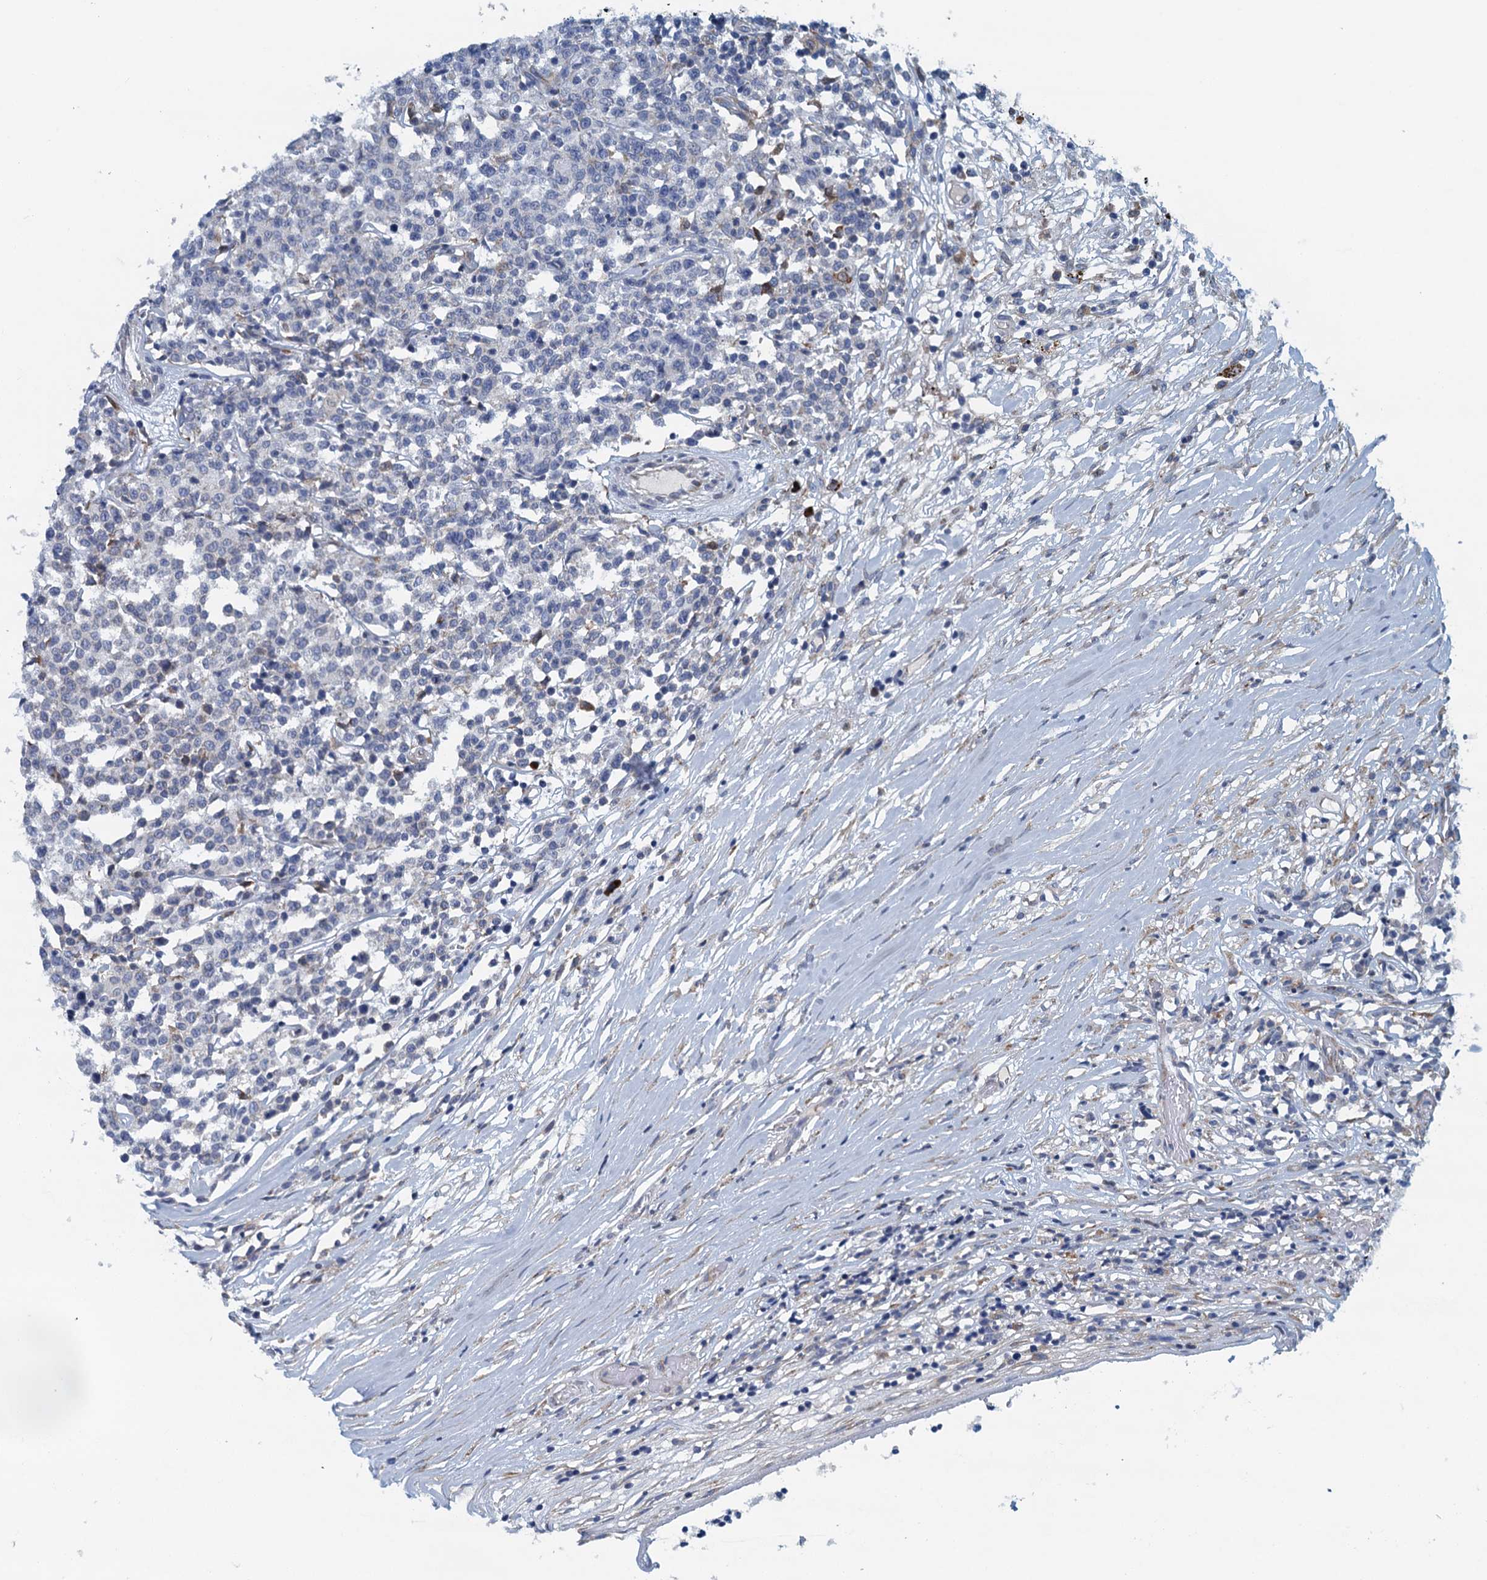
{"staining": {"intensity": "negative", "quantity": "none", "location": "none"}, "tissue": "lymphoma", "cell_type": "Tumor cells", "image_type": "cancer", "snomed": [{"axis": "morphology", "description": "Malignant lymphoma, non-Hodgkin's type, Low grade"}, {"axis": "topography", "description": "Small intestine"}], "caption": "A high-resolution photomicrograph shows IHC staining of lymphoma, which reveals no significant expression in tumor cells.", "gene": "MYDGF", "patient": {"sex": "female", "age": 59}}